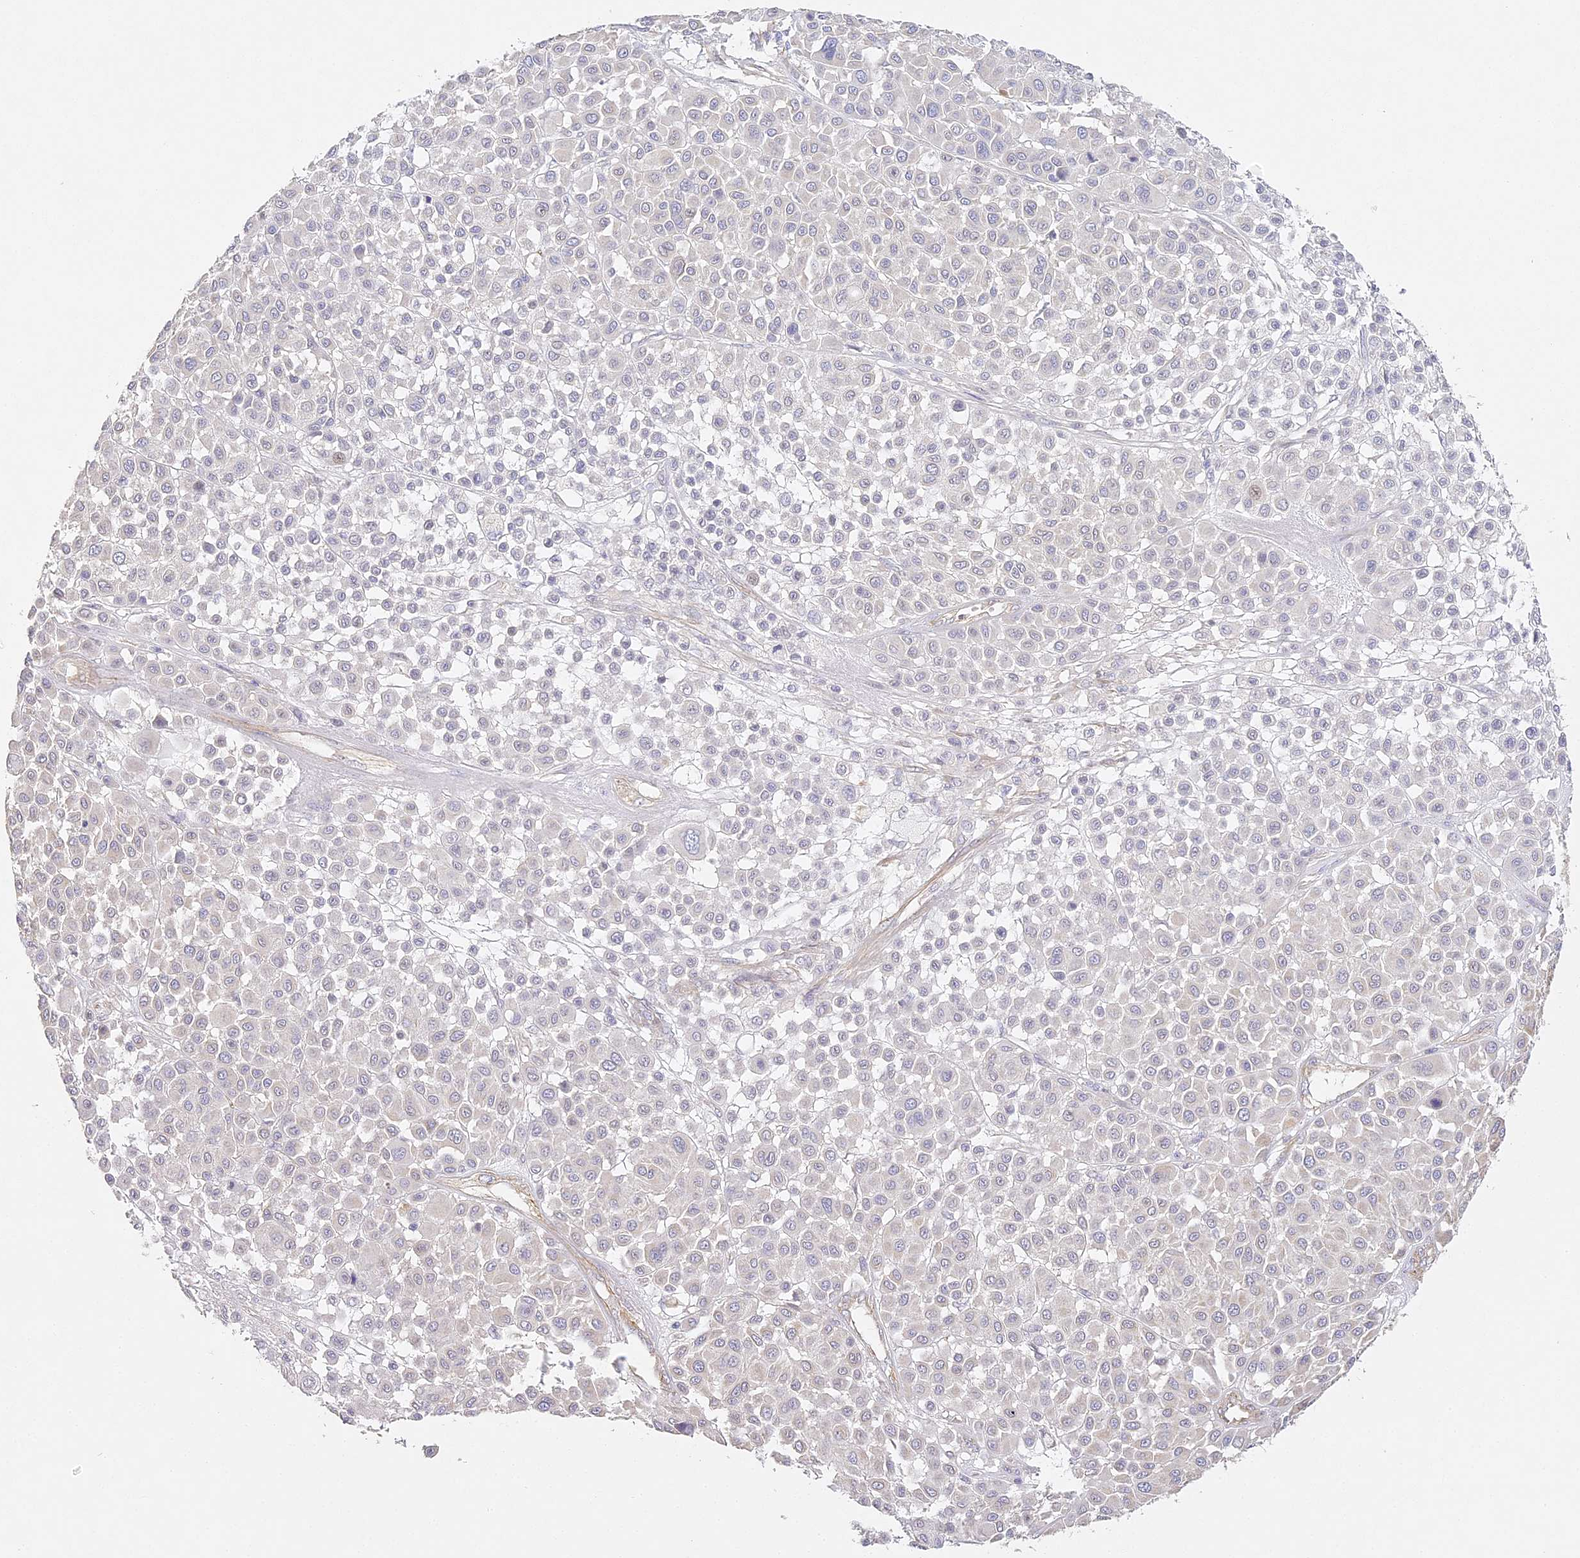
{"staining": {"intensity": "negative", "quantity": "none", "location": "none"}, "tissue": "melanoma", "cell_type": "Tumor cells", "image_type": "cancer", "snomed": [{"axis": "morphology", "description": "Malignant melanoma, Metastatic site"}, {"axis": "topography", "description": "Soft tissue"}], "caption": "The photomicrograph exhibits no significant staining in tumor cells of malignant melanoma (metastatic site). (DAB immunohistochemistry (IHC) with hematoxylin counter stain).", "gene": "MED28", "patient": {"sex": "male", "age": 41}}